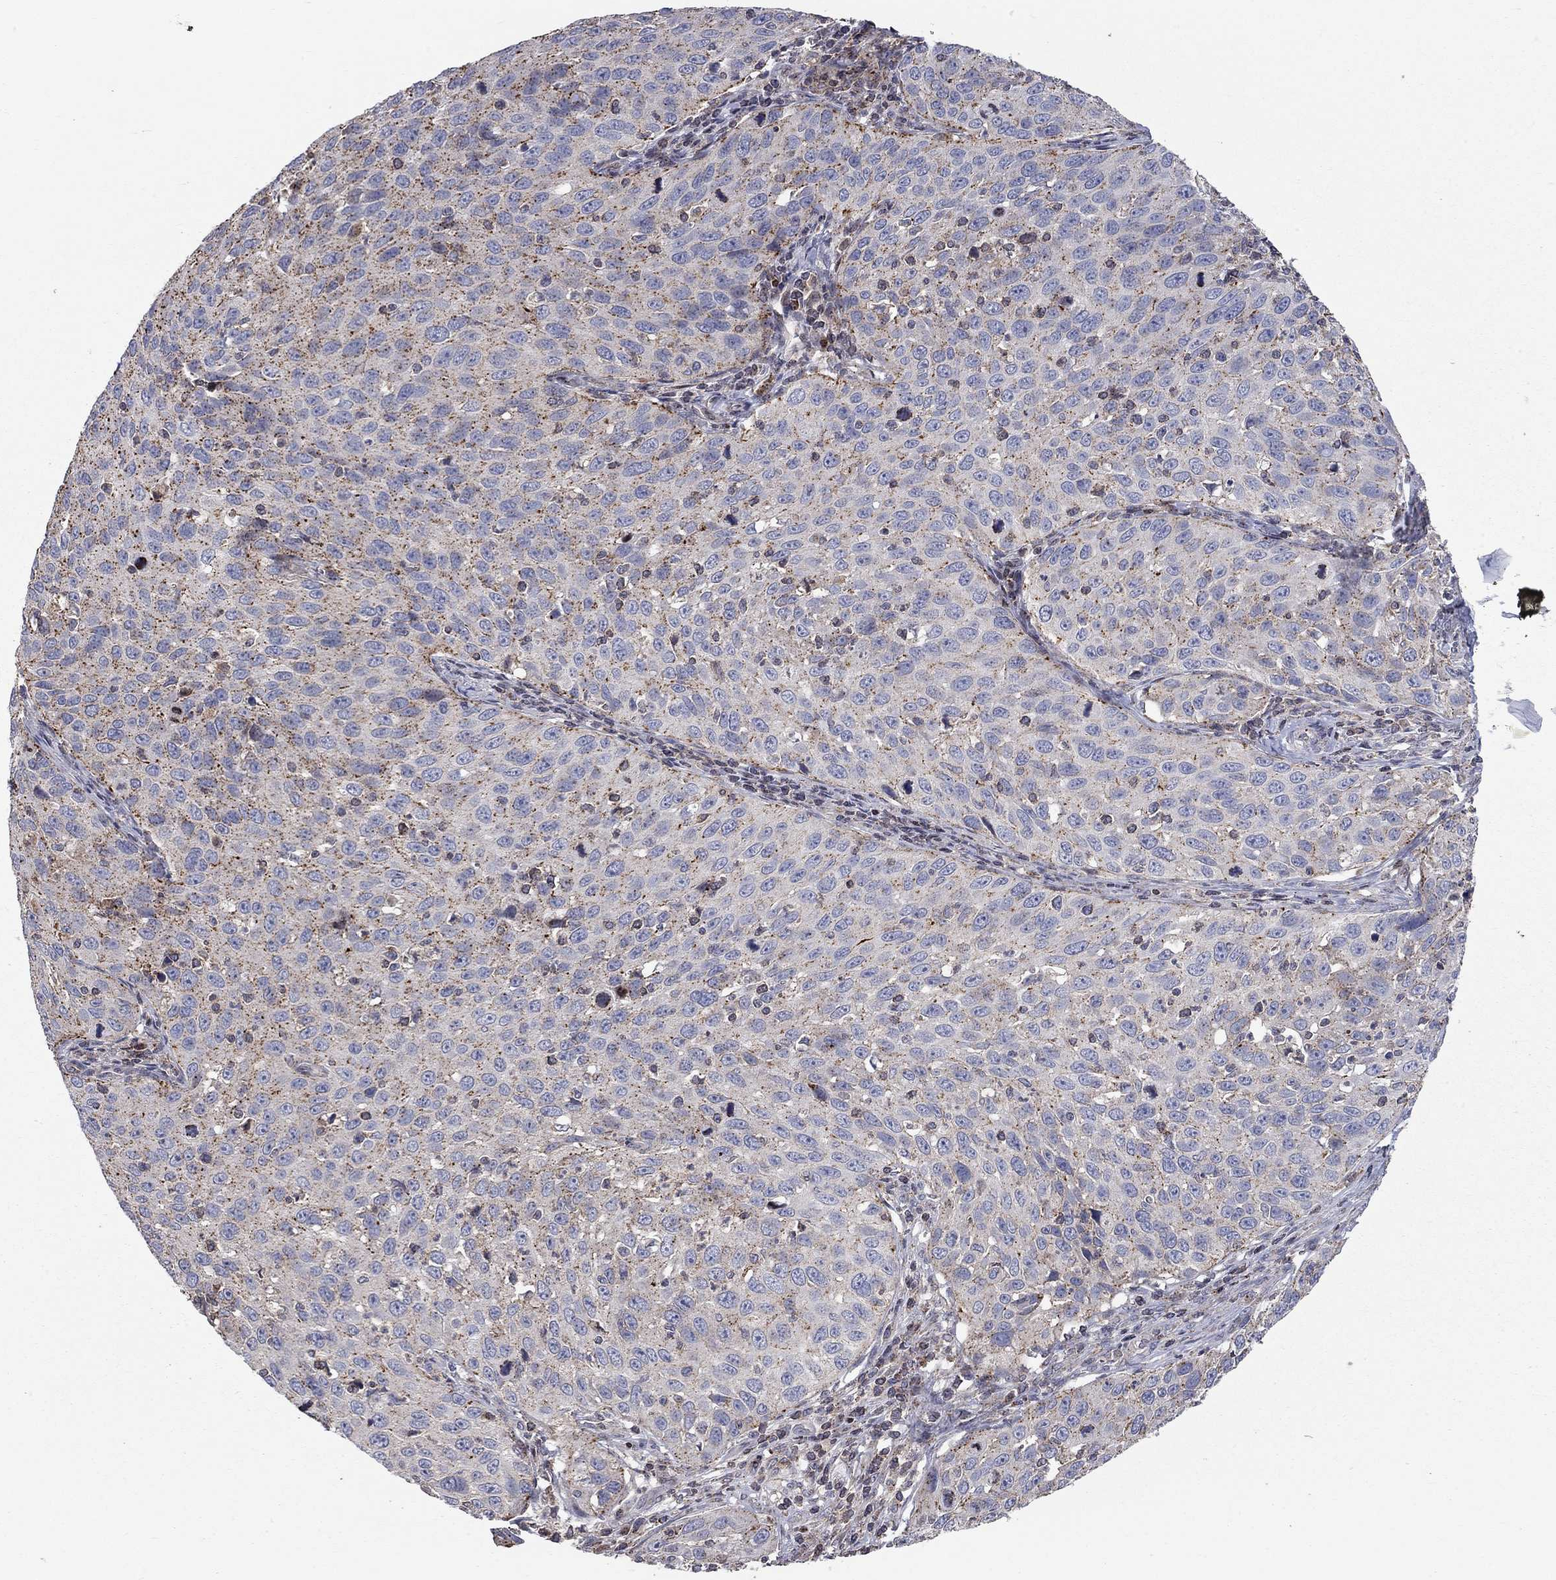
{"staining": {"intensity": "strong", "quantity": "25%-75%", "location": "cytoplasmic/membranous"}, "tissue": "cervical cancer", "cell_type": "Tumor cells", "image_type": "cancer", "snomed": [{"axis": "morphology", "description": "Squamous cell carcinoma, NOS"}, {"axis": "topography", "description": "Cervix"}], "caption": "This is an image of immunohistochemistry (IHC) staining of squamous cell carcinoma (cervical), which shows strong positivity in the cytoplasmic/membranous of tumor cells.", "gene": "ERN2", "patient": {"sex": "female", "age": 26}}